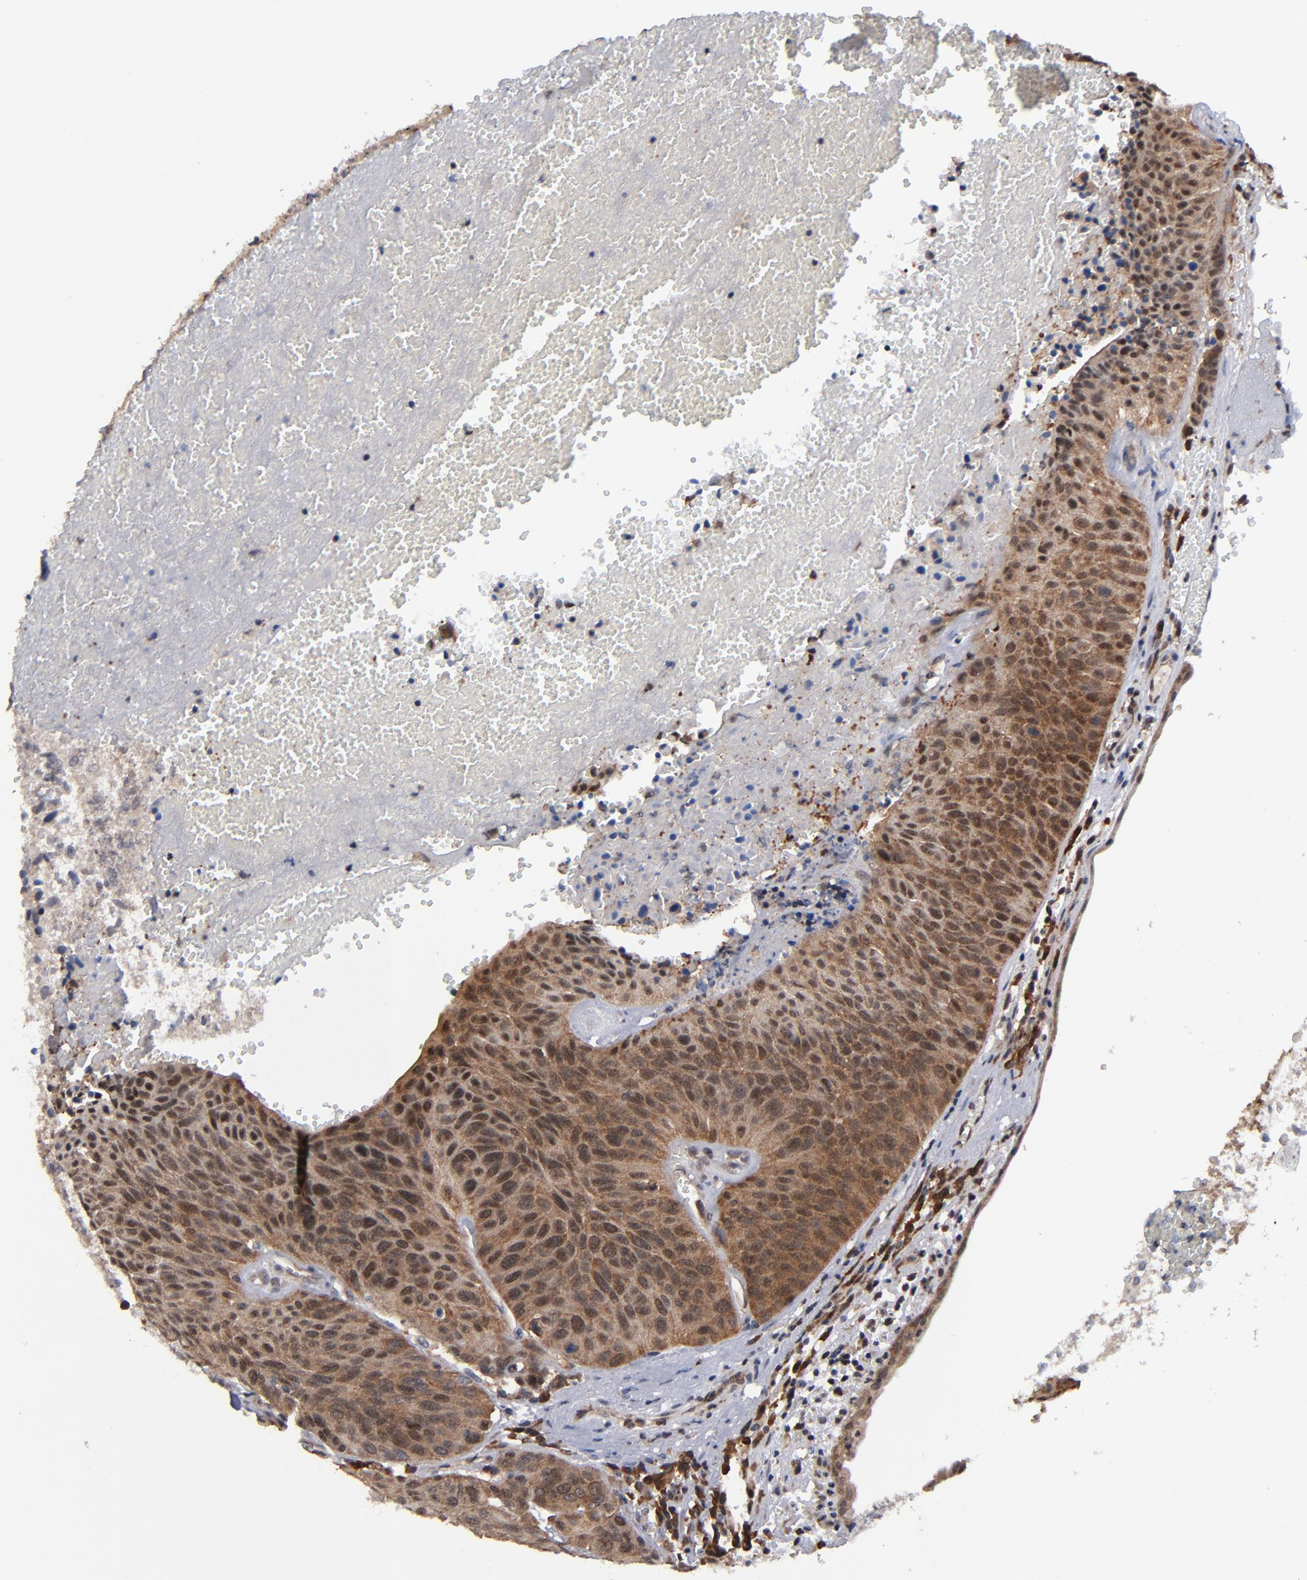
{"staining": {"intensity": "moderate", "quantity": ">75%", "location": "cytoplasmic/membranous"}, "tissue": "urothelial cancer", "cell_type": "Tumor cells", "image_type": "cancer", "snomed": [{"axis": "morphology", "description": "Urothelial carcinoma, High grade"}, {"axis": "topography", "description": "Urinary bladder"}], "caption": "Immunohistochemical staining of urothelial cancer shows medium levels of moderate cytoplasmic/membranous expression in about >75% of tumor cells.", "gene": "ALG13", "patient": {"sex": "male", "age": 66}}